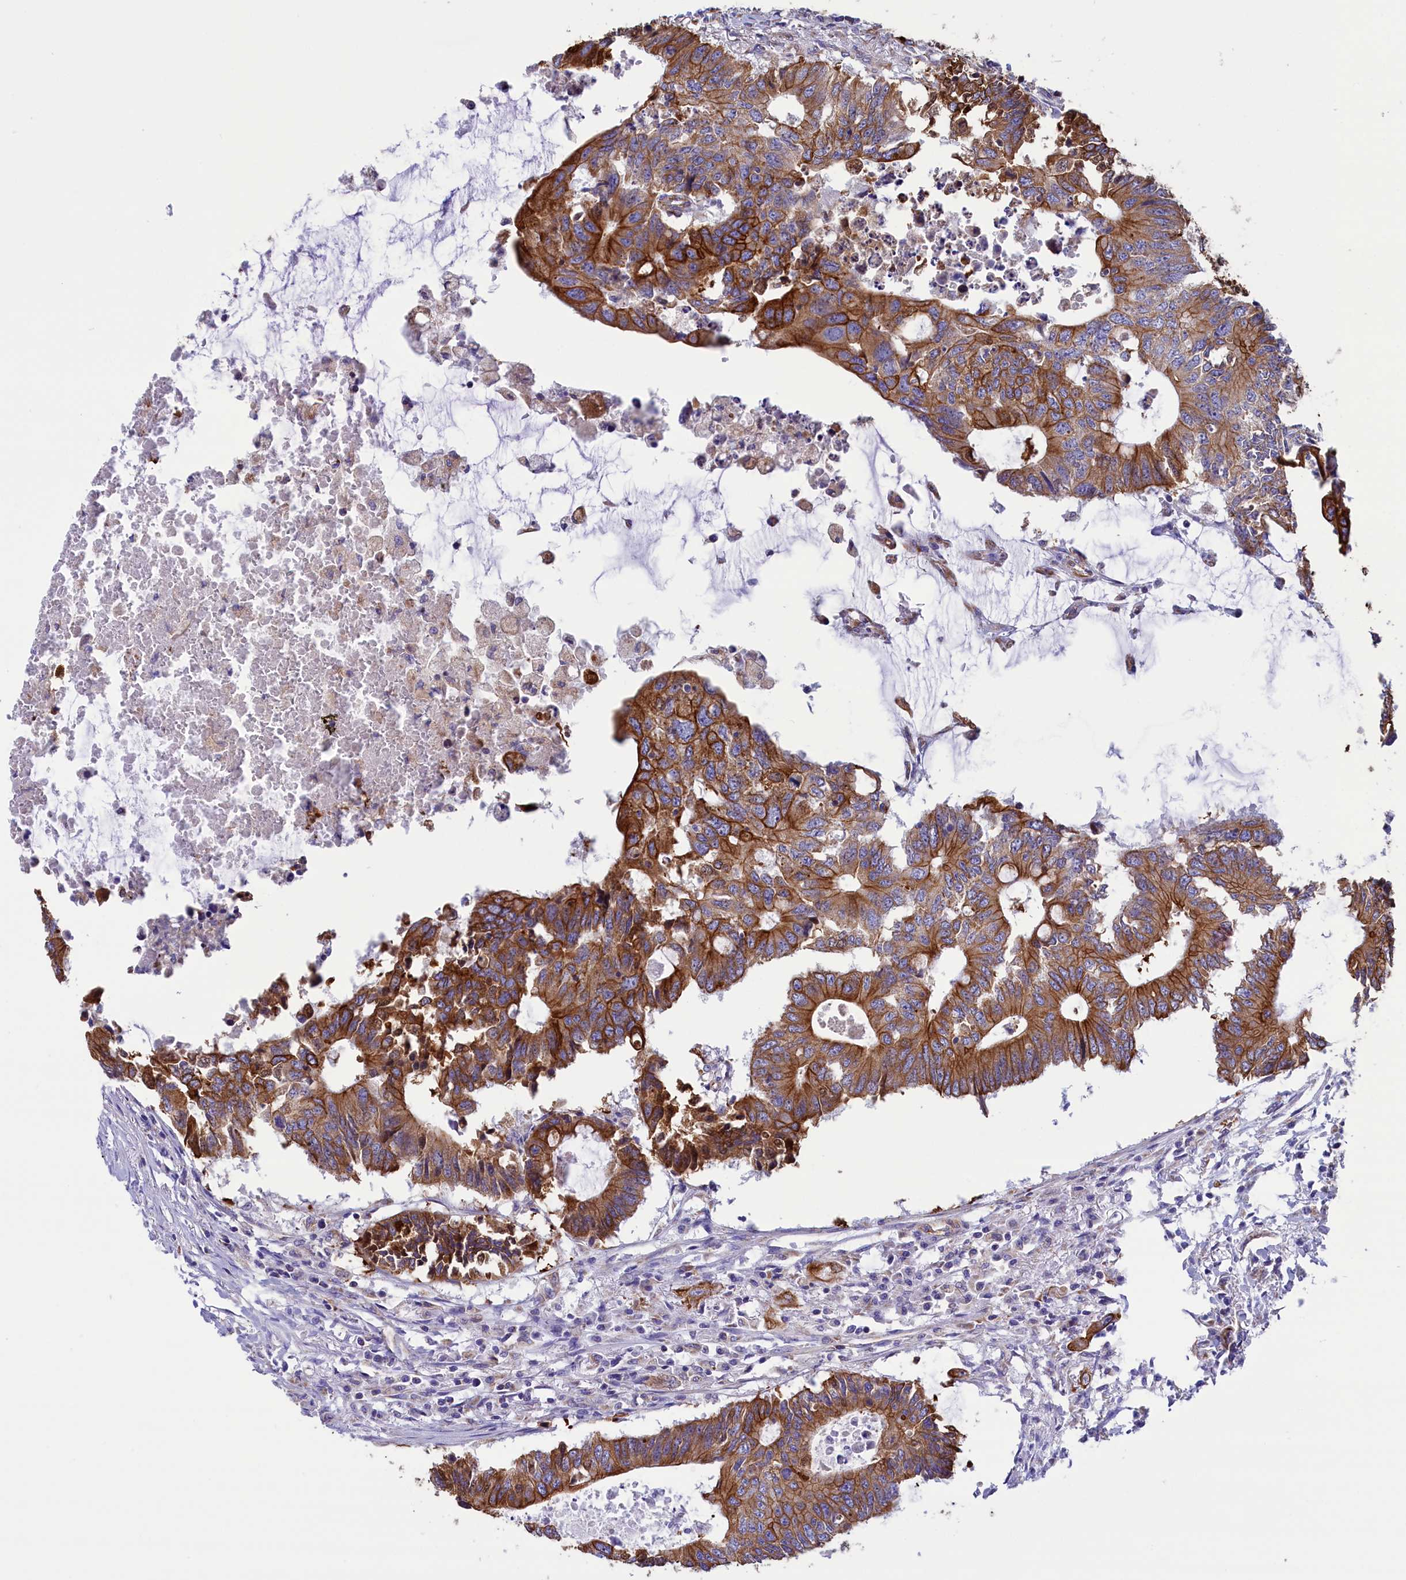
{"staining": {"intensity": "moderate", "quantity": ">75%", "location": "cytoplasmic/membranous"}, "tissue": "colorectal cancer", "cell_type": "Tumor cells", "image_type": "cancer", "snomed": [{"axis": "morphology", "description": "Adenocarcinoma, NOS"}, {"axis": "topography", "description": "Colon"}], "caption": "Protein staining by IHC exhibits moderate cytoplasmic/membranous staining in about >75% of tumor cells in colorectal adenocarcinoma.", "gene": "GATB", "patient": {"sex": "male", "age": 71}}